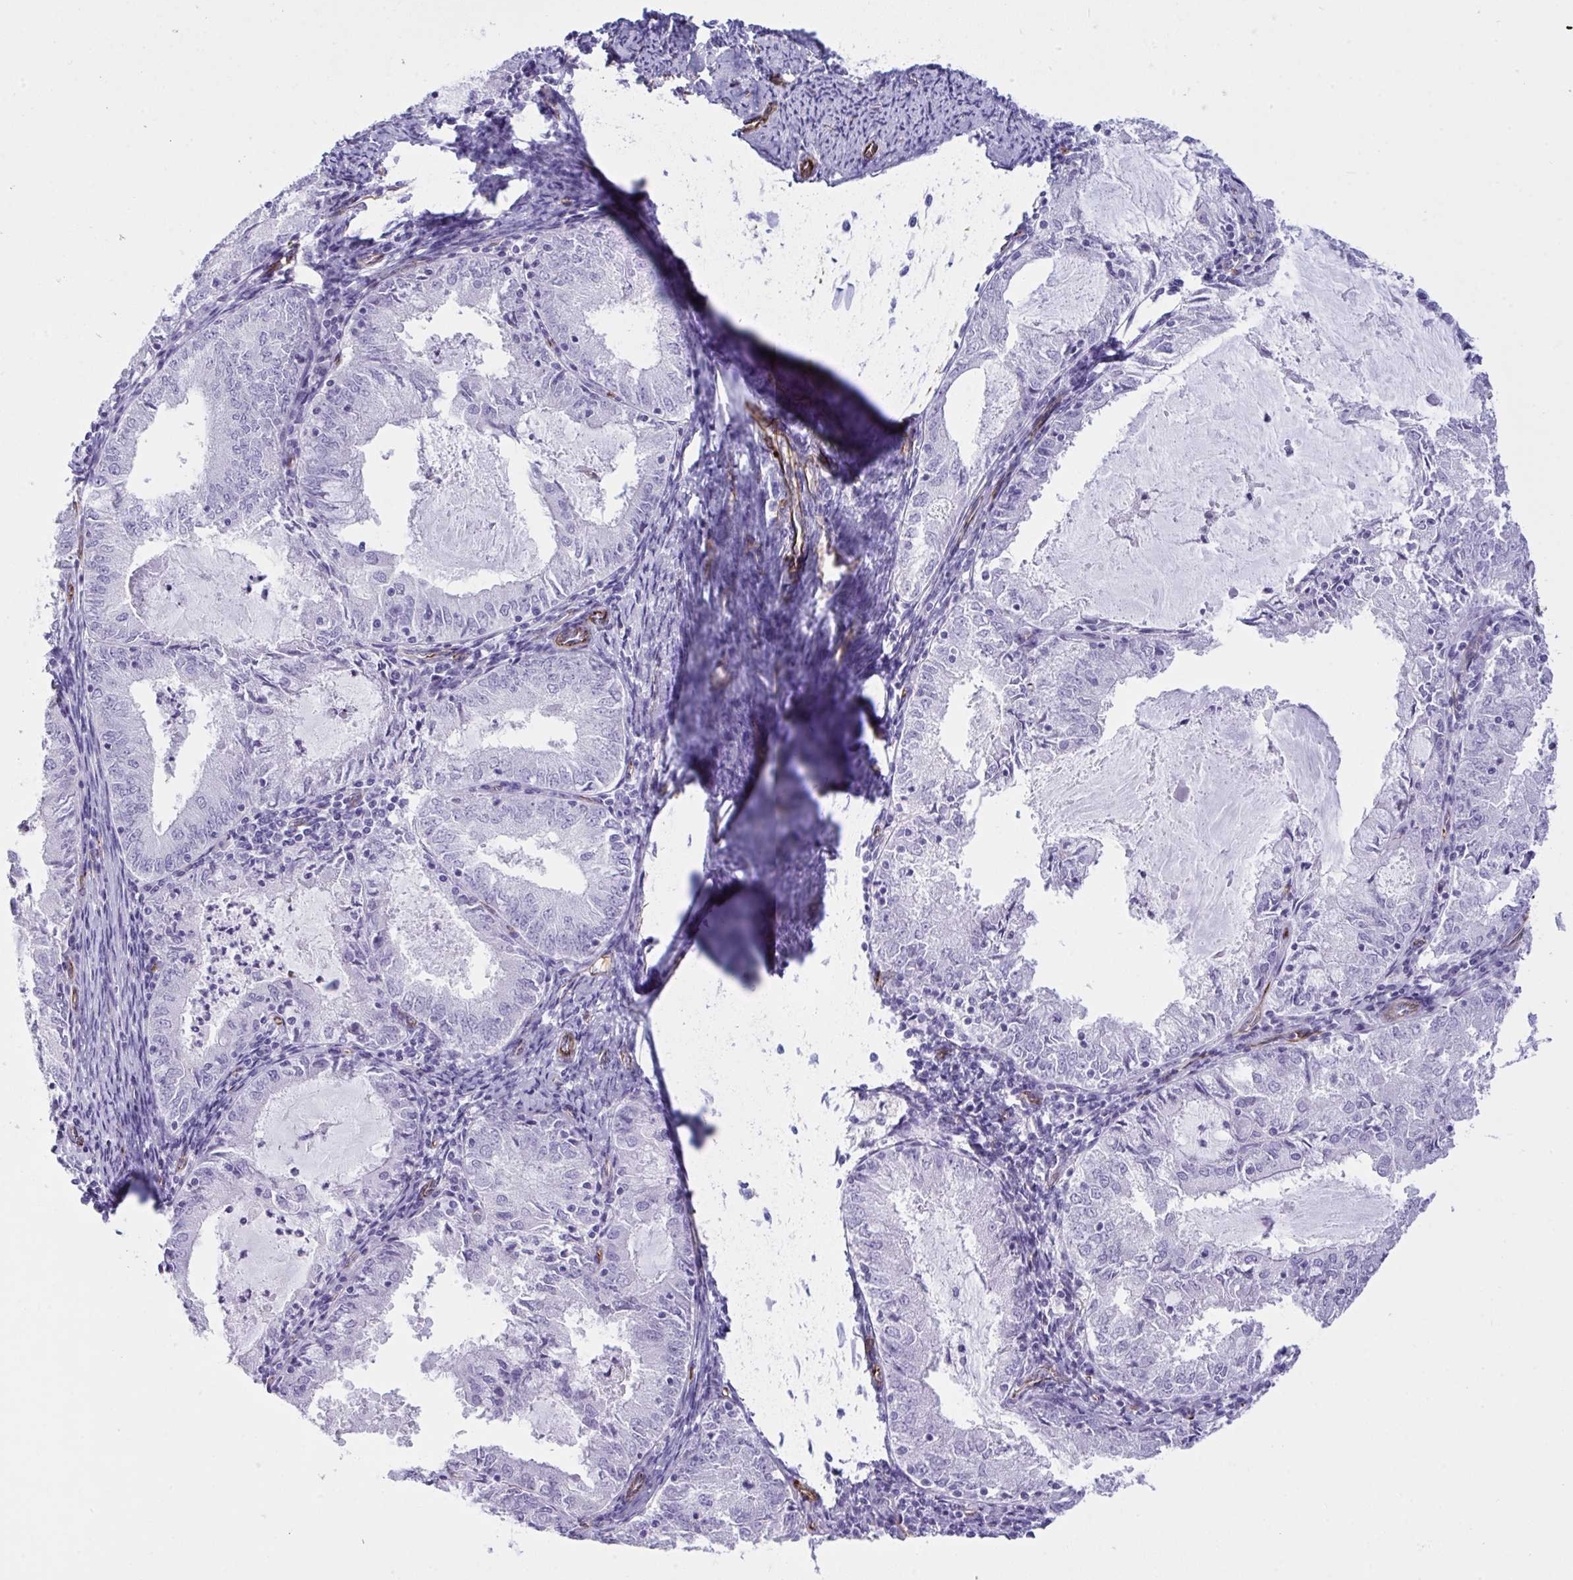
{"staining": {"intensity": "negative", "quantity": "none", "location": "none"}, "tissue": "endometrial cancer", "cell_type": "Tumor cells", "image_type": "cancer", "snomed": [{"axis": "morphology", "description": "Adenocarcinoma, NOS"}, {"axis": "topography", "description": "Endometrium"}], "caption": "This is a histopathology image of IHC staining of endometrial cancer, which shows no staining in tumor cells.", "gene": "SLC35B1", "patient": {"sex": "female", "age": 57}}